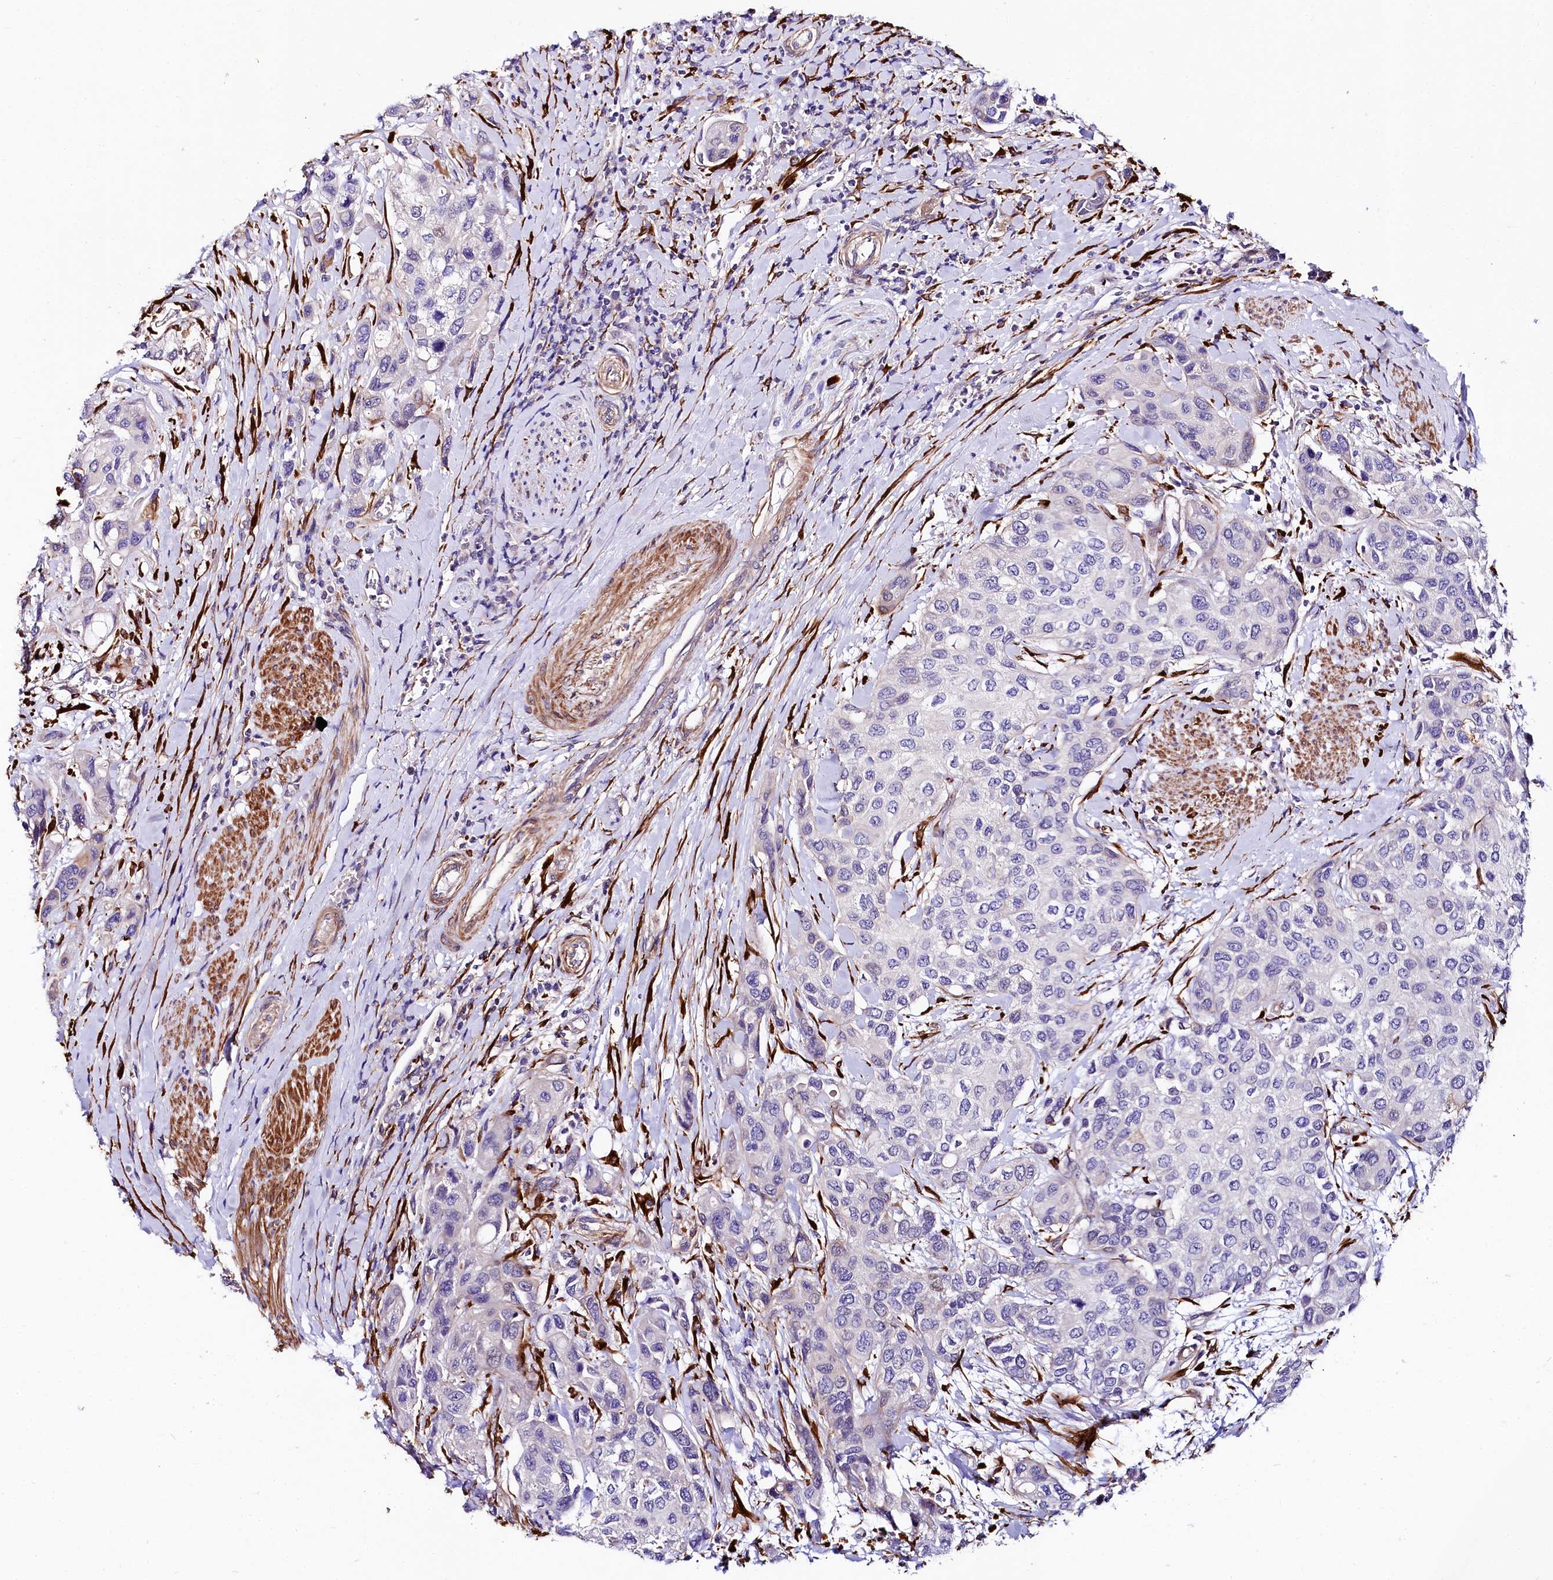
{"staining": {"intensity": "negative", "quantity": "none", "location": "none"}, "tissue": "urothelial cancer", "cell_type": "Tumor cells", "image_type": "cancer", "snomed": [{"axis": "morphology", "description": "Normal tissue, NOS"}, {"axis": "morphology", "description": "Urothelial carcinoma, High grade"}, {"axis": "topography", "description": "Vascular tissue"}, {"axis": "topography", "description": "Urinary bladder"}], "caption": "Immunohistochemistry (IHC) micrograph of neoplastic tissue: human urothelial cancer stained with DAB displays no significant protein staining in tumor cells.", "gene": "FCHSD2", "patient": {"sex": "female", "age": 56}}